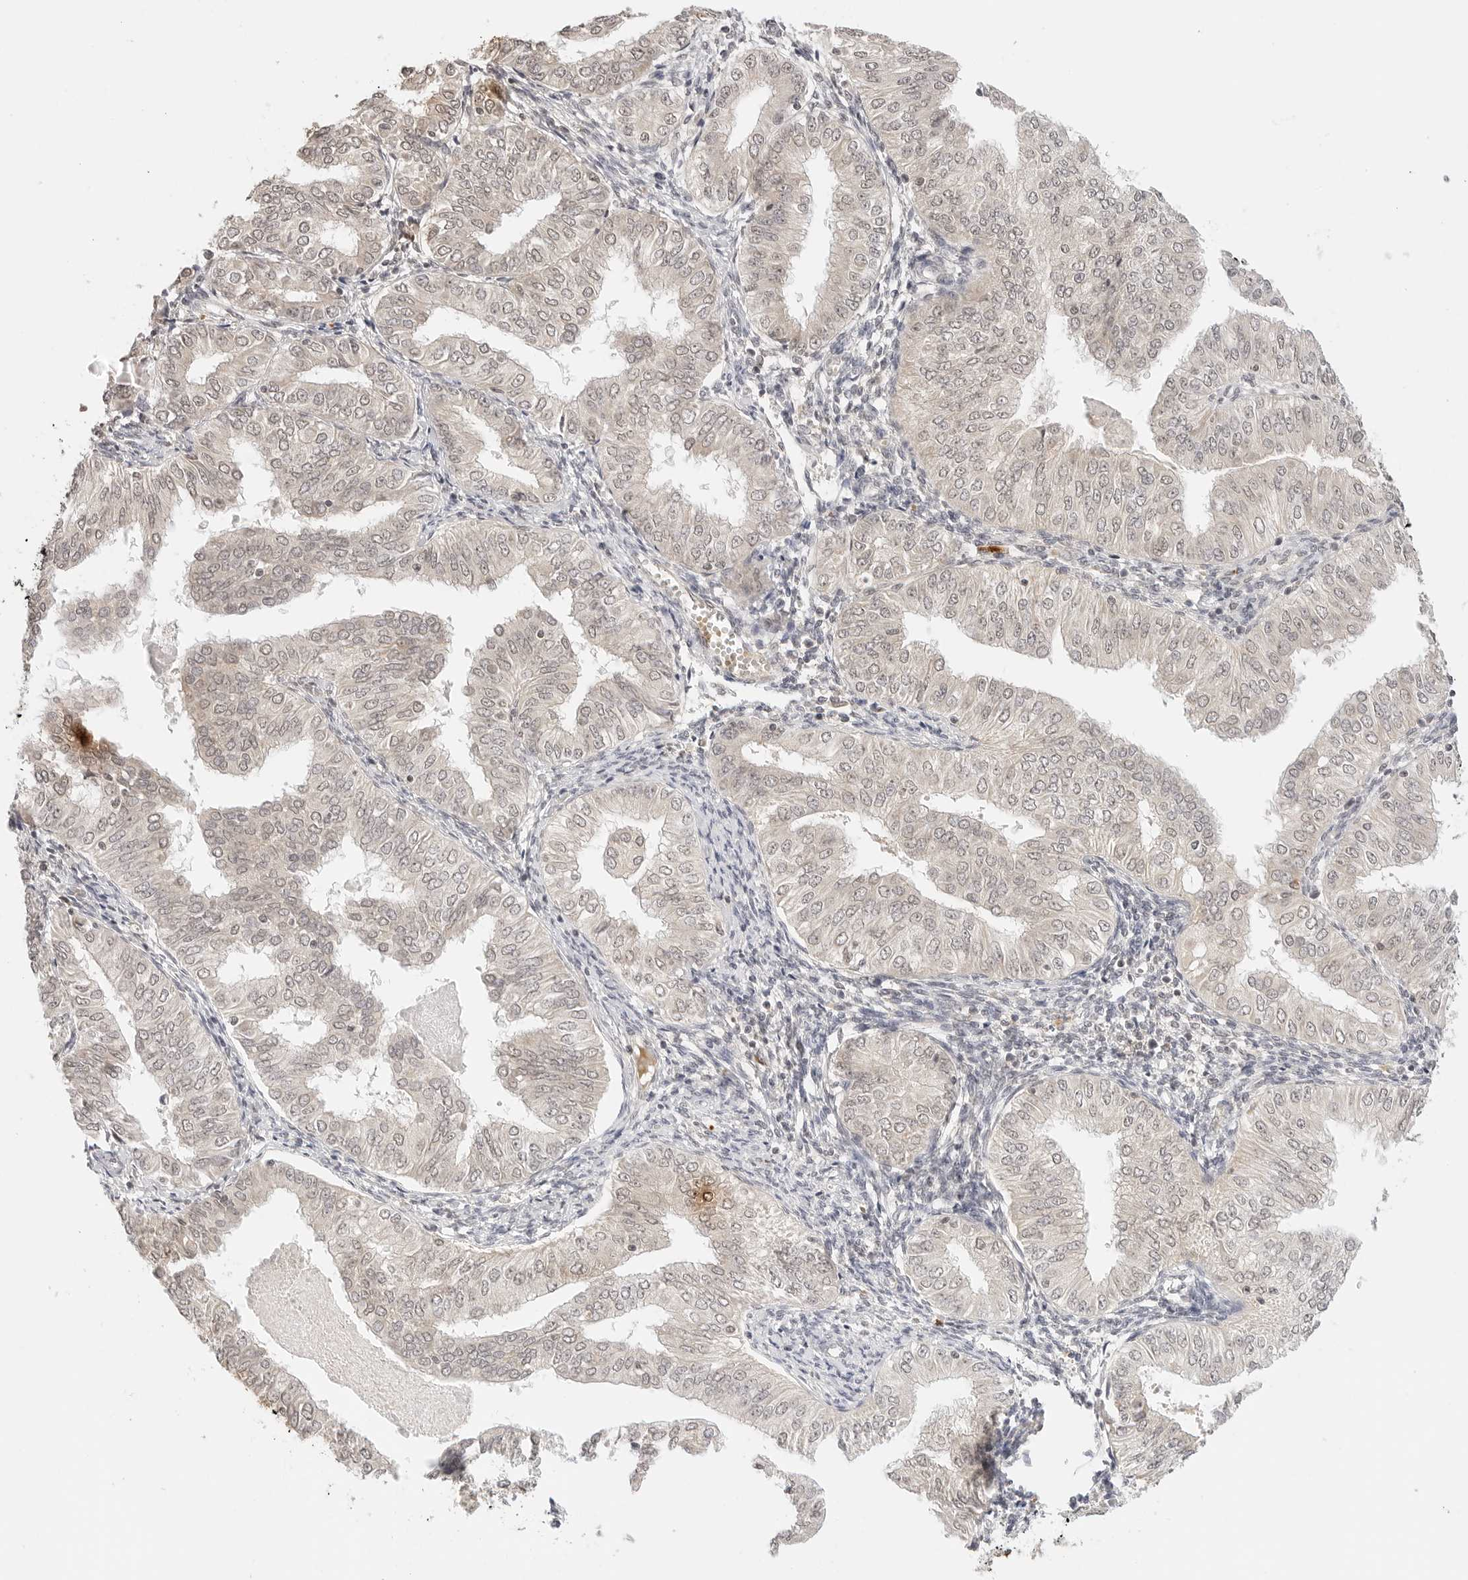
{"staining": {"intensity": "negative", "quantity": "none", "location": "none"}, "tissue": "endometrial cancer", "cell_type": "Tumor cells", "image_type": "cancer", "snomed": [{"axis": "morphology", "description": "Normal tissue, NOS"}, {"axis": "morphology", "description": "Adenocarcinoma, NOS"}, {"axis": "topography", "description": "Endometrium"}], "caption": "A photomicrograph of human endometrial cancer (adenocarcinoma) is negative for staining in tumor cells. (DAB (3,3'-diaminobenzidine) immunohistochemistry with hematoxylin counter stain).", "gene": "GPR34", "patient": {"sex": "female", "age": 53}}